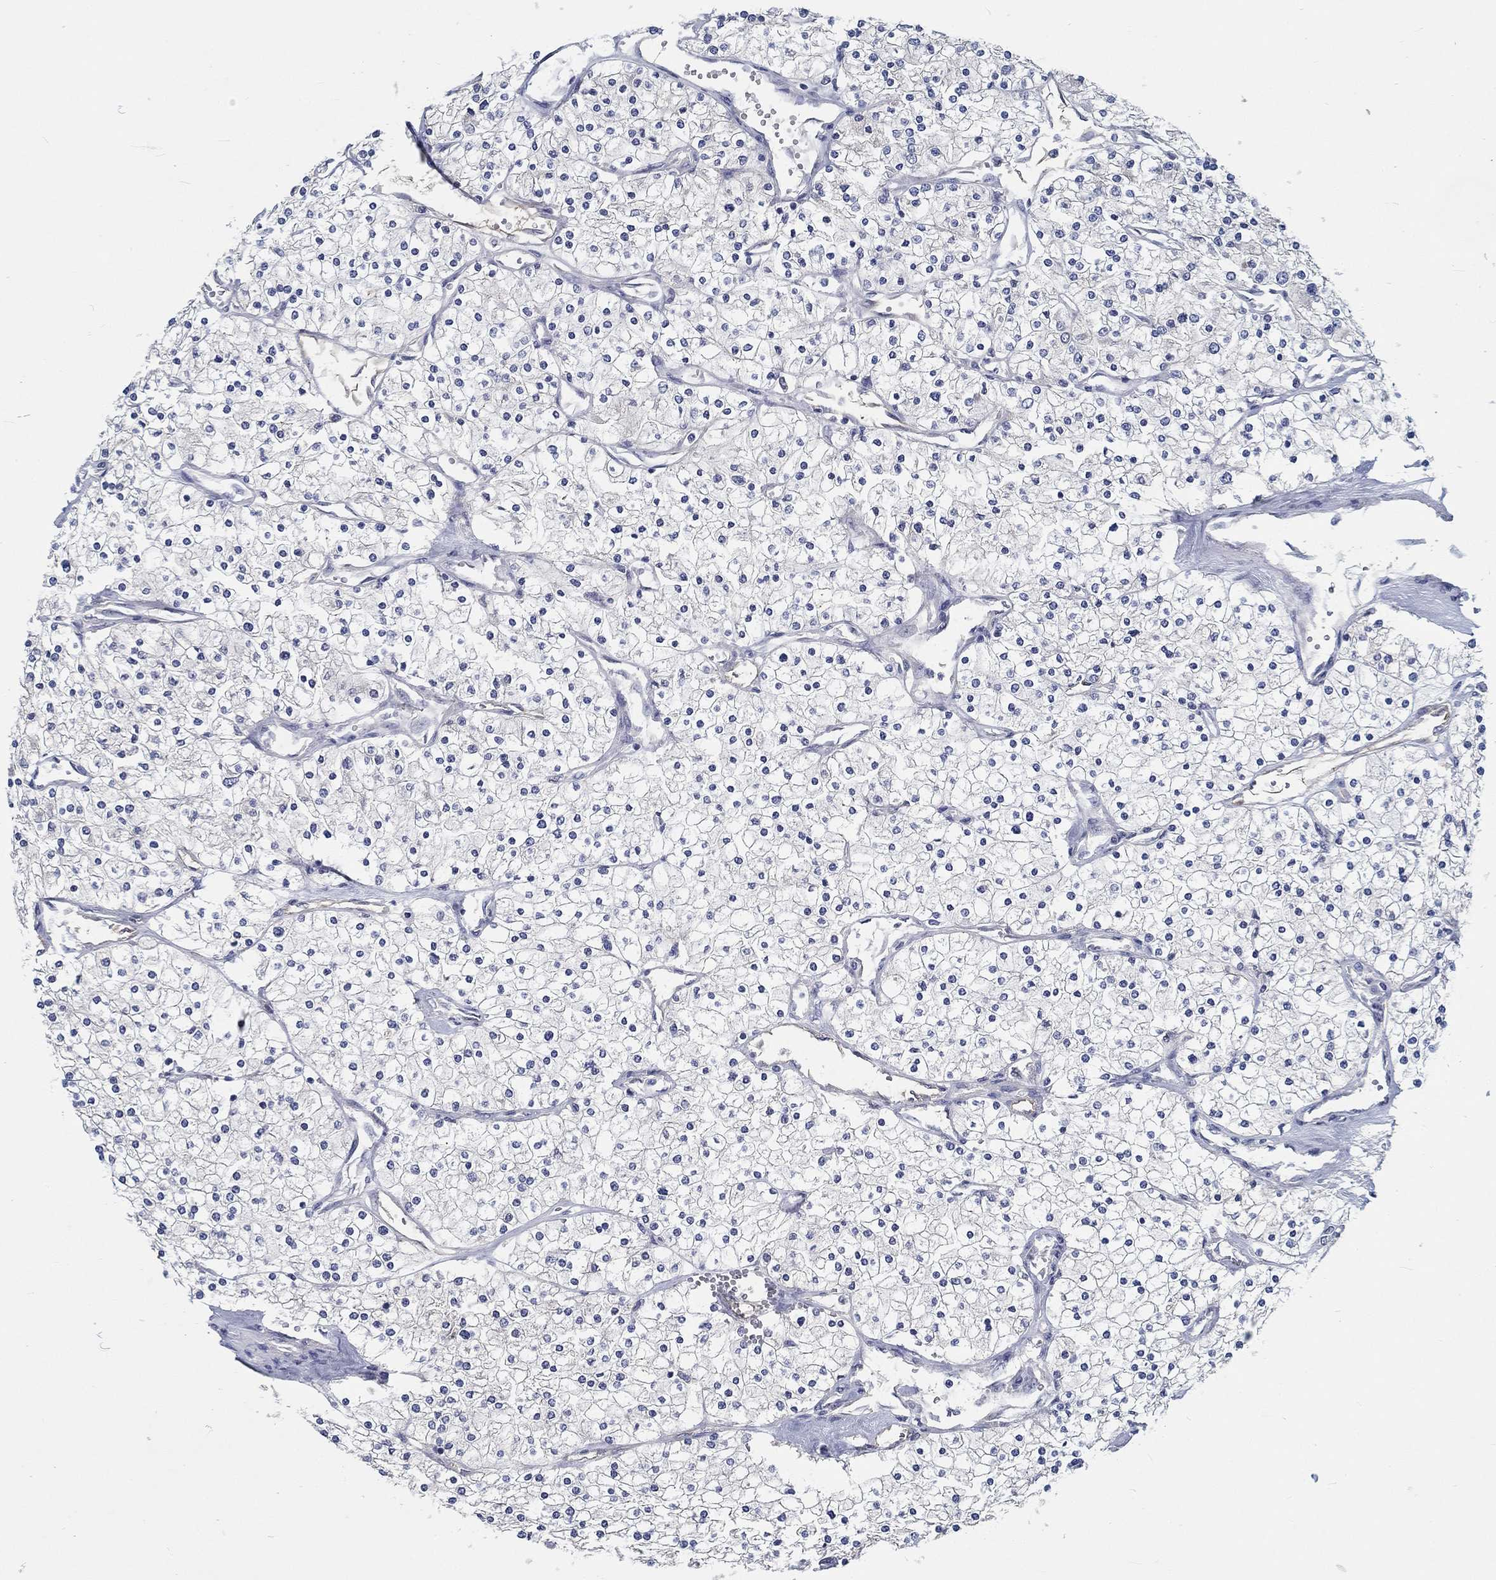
{"staining": {"intensity": "negative", "quantity": "none", "location": "none"}, "tissue": "renal cancer", "cell_type": "Tumor cells", "image_type": "cancer", "snomed": [{"axis": "morphology", "description": "Adenocarcinoma, NOS"}, {"axis": "topography", "description": "Kidney"}], "caption": "A histopathology image of renal cancer stained for a protein exhibits no brown staining in tumor cells.", "gene": "MYBPC1", "patient": {"sex": "male", "age": 80}}